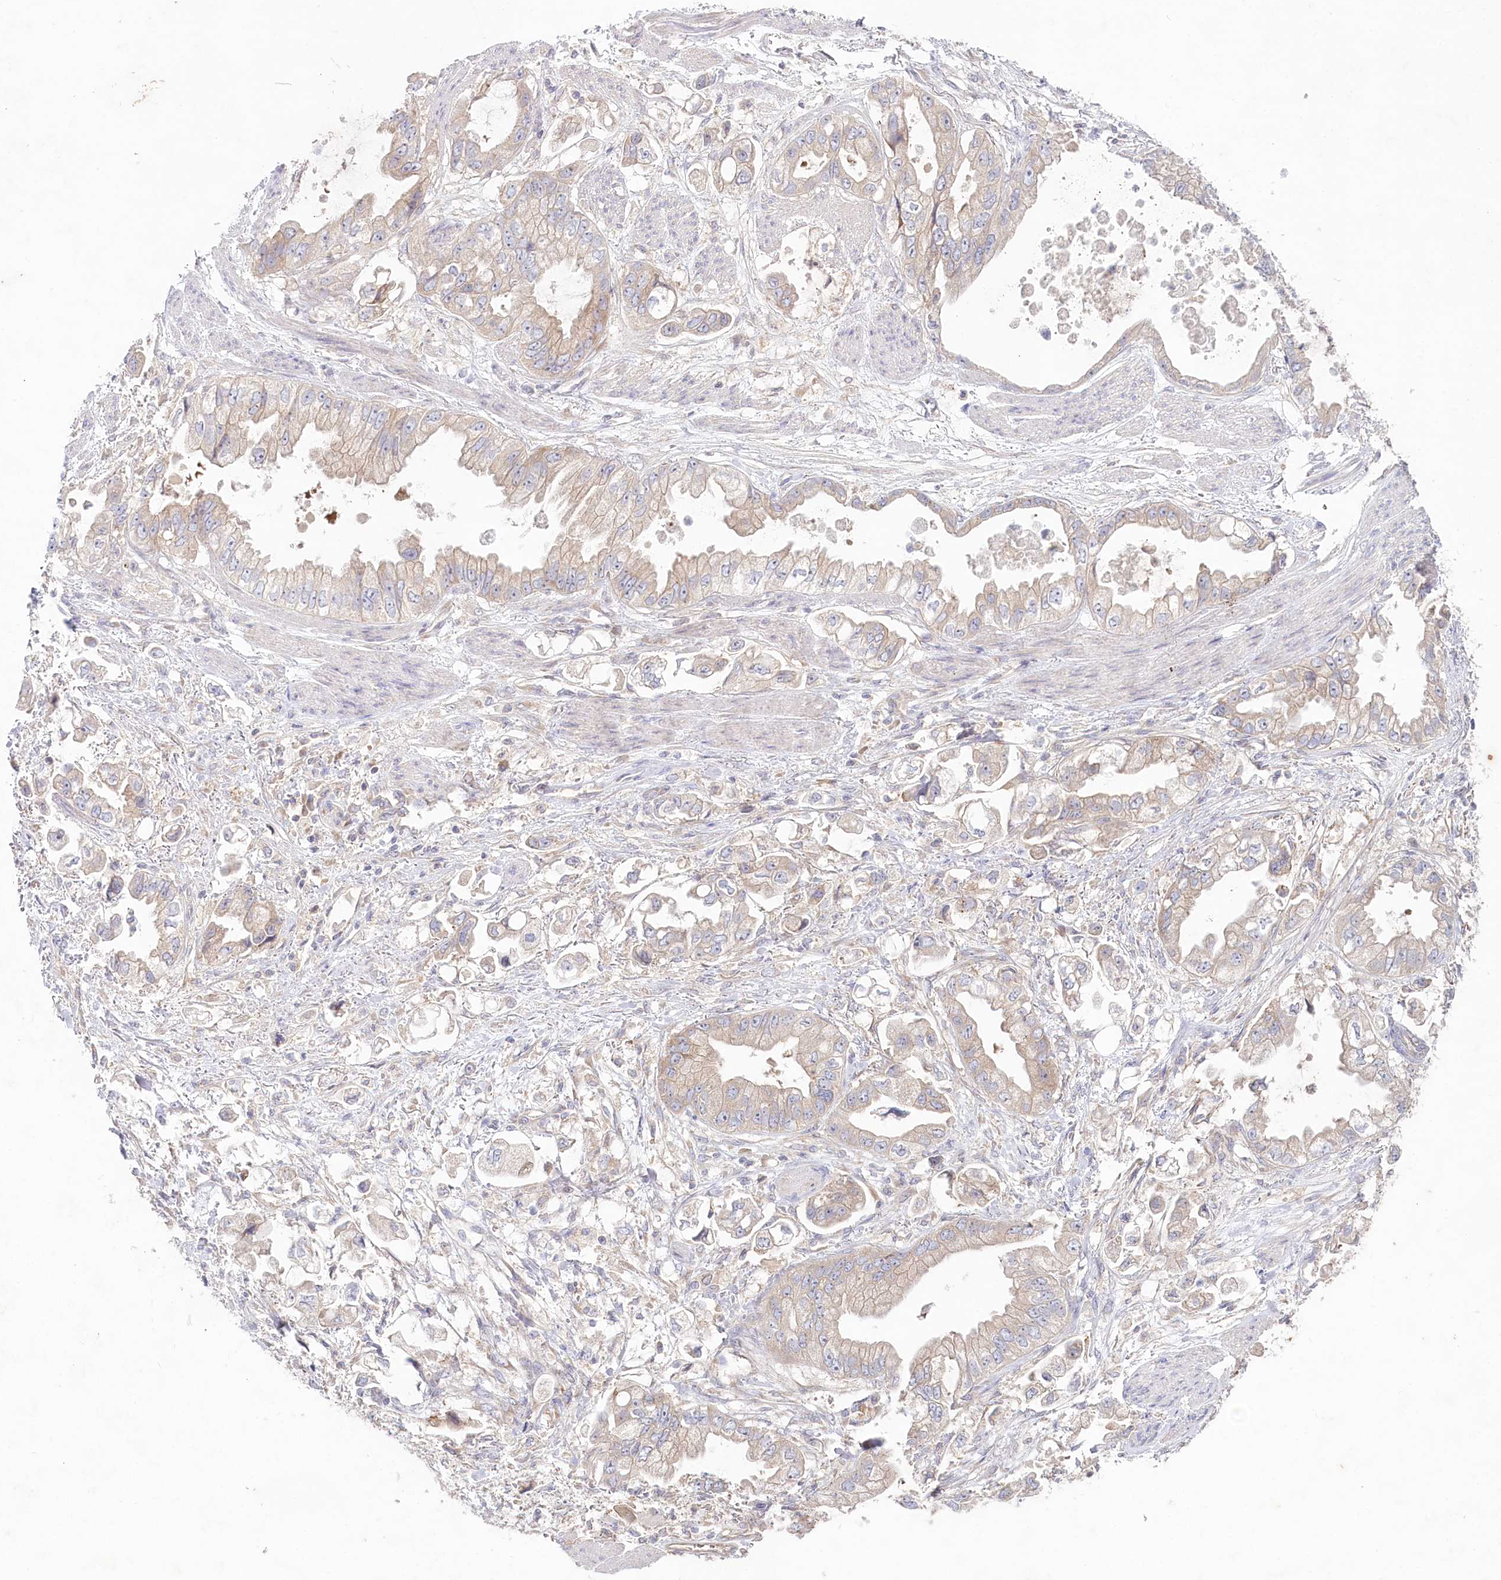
{"staining": {"intensity": "weak", "quantity": "<25%", "location": "cytoplasmic/membranous"}, "tissue": "stomach cancer", "cell_type": "Tumor cells", "image_type": "cancer", "snomed": [{"axis": "morphology", "description": "Adenocarcinoma, NOS"}, {"axis": "topography", "description": "Stomach"}], "caption": "Stomach cancer was stained to show a protein in brown. There is no significant staining in tumor cells.", "gene": "TNIP1", "patient": {"sex": "male", "age": 62}}